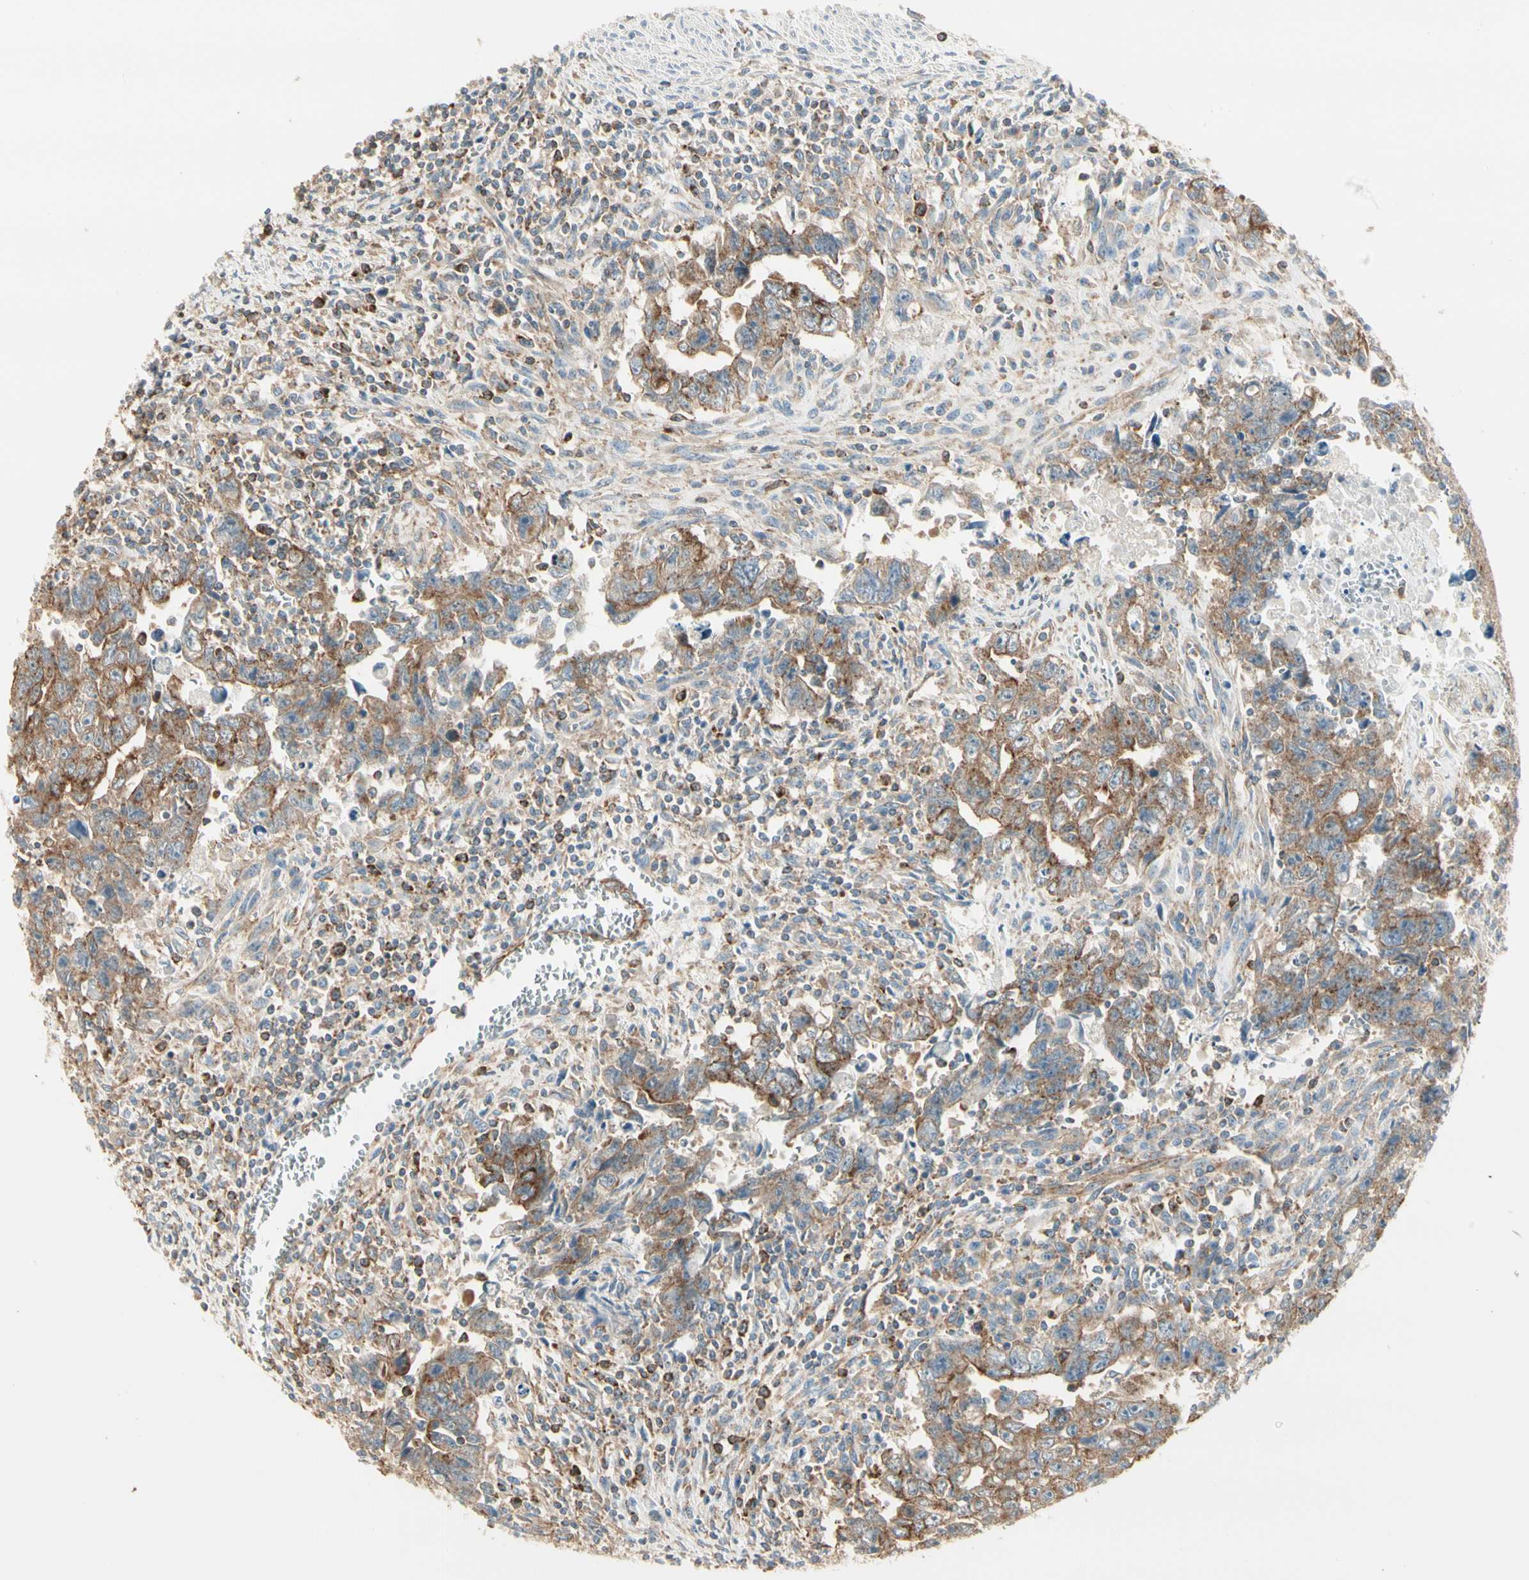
{"staining": {"intensity": "moderate", "quantity": ">75%", "location": "cytoplasmic/membranous"}, "tissue": "testis cancer", "cell_type": "Tumor cells", "image_type": "cancer", "snomed": [{"axis": "morphology", "description": "Carcinoma, Embryonal, NOS"}, {"axis": "topography", "description": "Testis"}], "caption": "Brown immunohistochemical staining in testis cancer (embryonal carcinoma) shows moderate cytoplasmic/membranous staining in approximately >75% of tumor cells. (Brightfield microscopy of DAB IHC at high magnification).", "gene": "AGFG1", "patient": {"sex": "male", "age": 28}}